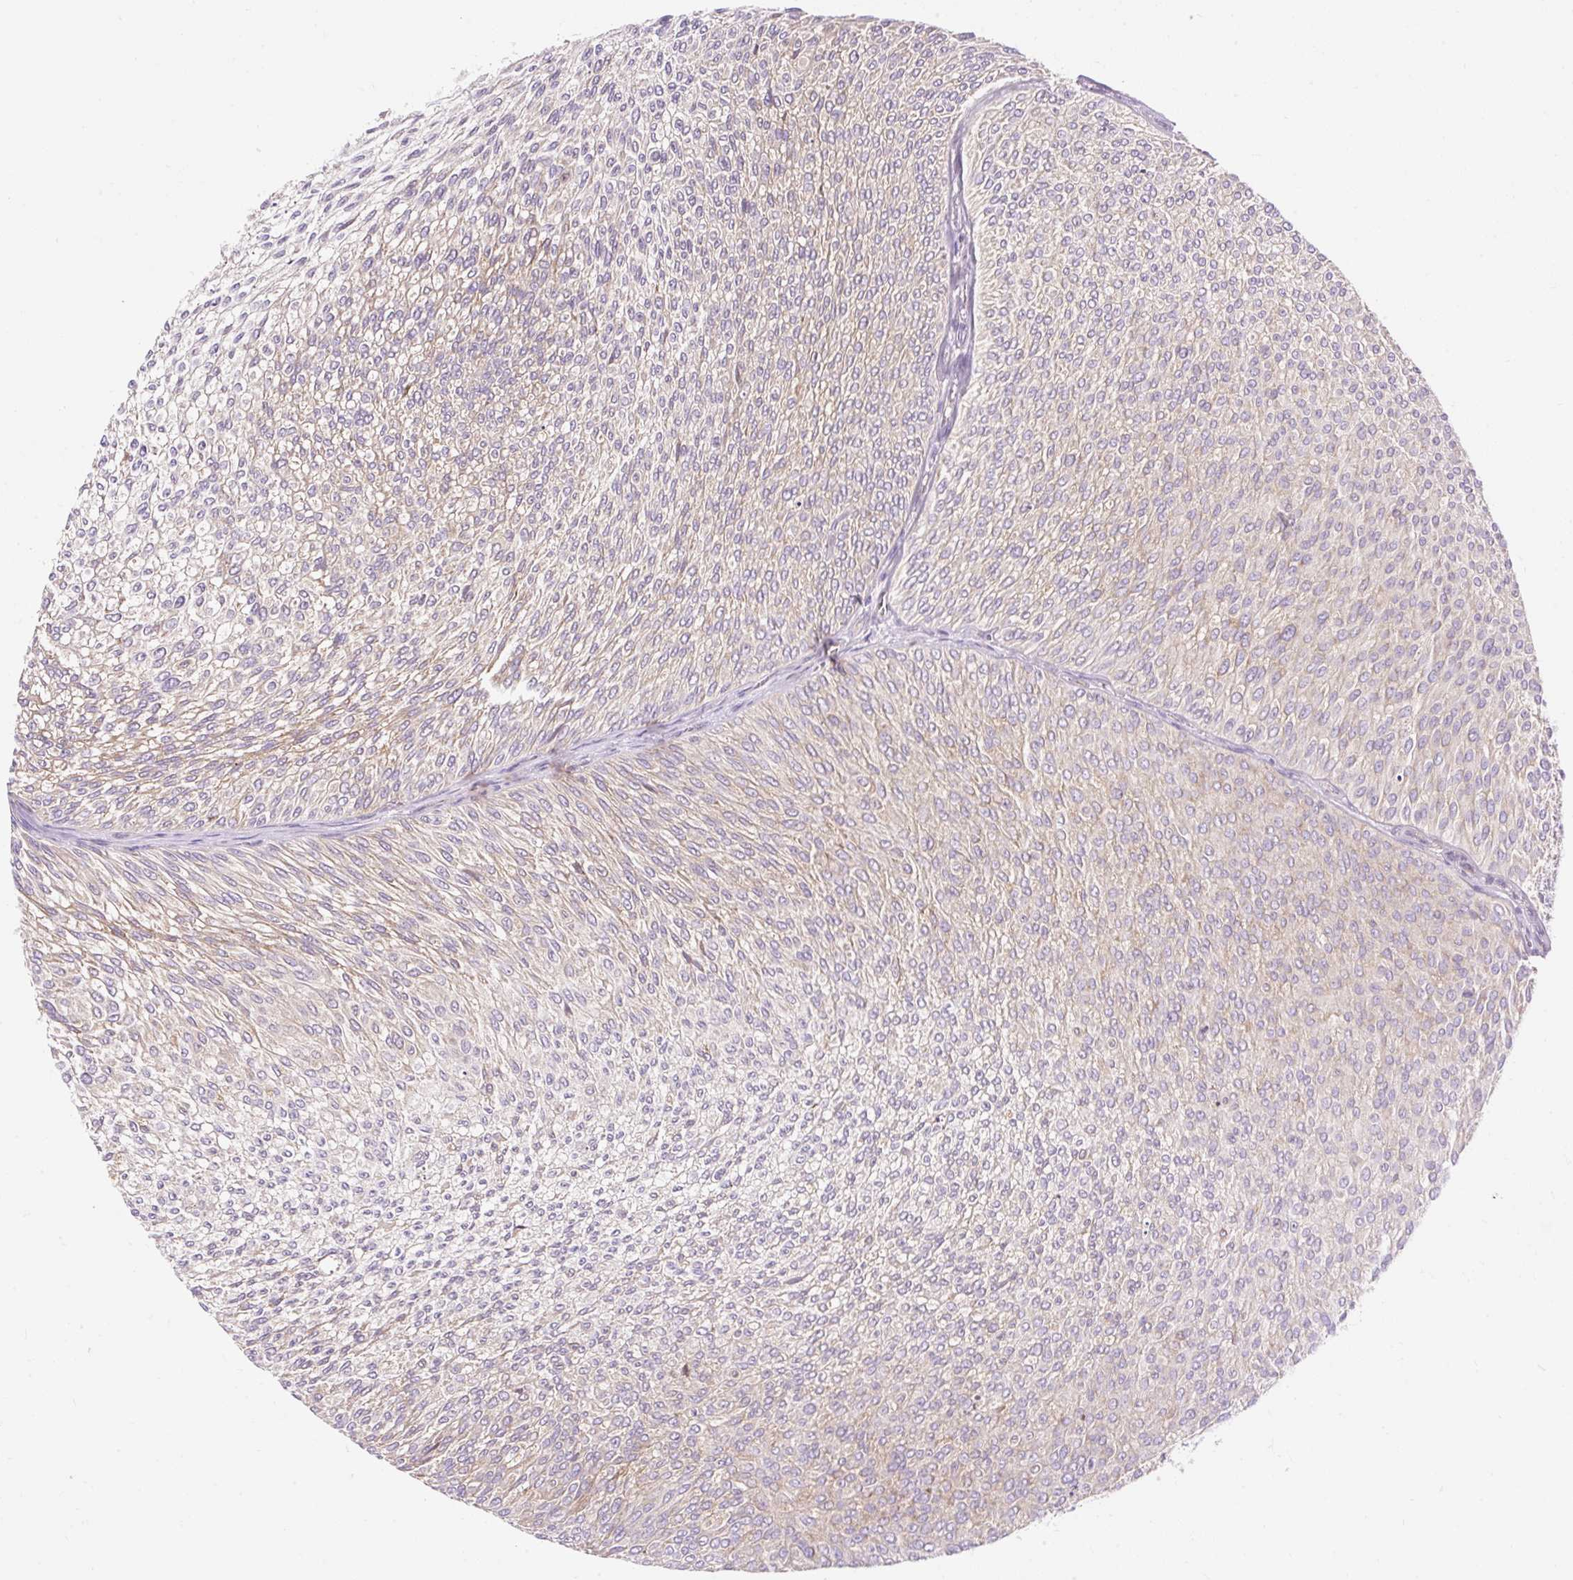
{"staining": {"intensity": "moderate", "quantity": "<25%", "location": "cytoplasmic/membranous"}, "tissue": "urothelial cancer", "cell_type": "Tumor cells", "image_type": "cancer", "snomed": [{"axis": "morphology", "description": "Urothelial carcinoma, Low grade"}, {"axis": "topography", "description": "Urinary bladder"}], "caption": "Immunohistochemistry image of urothelial cancer stained for a protein (brown), which demonstrates low levels of moderate cytoplasmic/membranous positivity in about <25% of tumor cells.", "gene": "GPR45", "patient": {"sex": "male", "age": 91}}